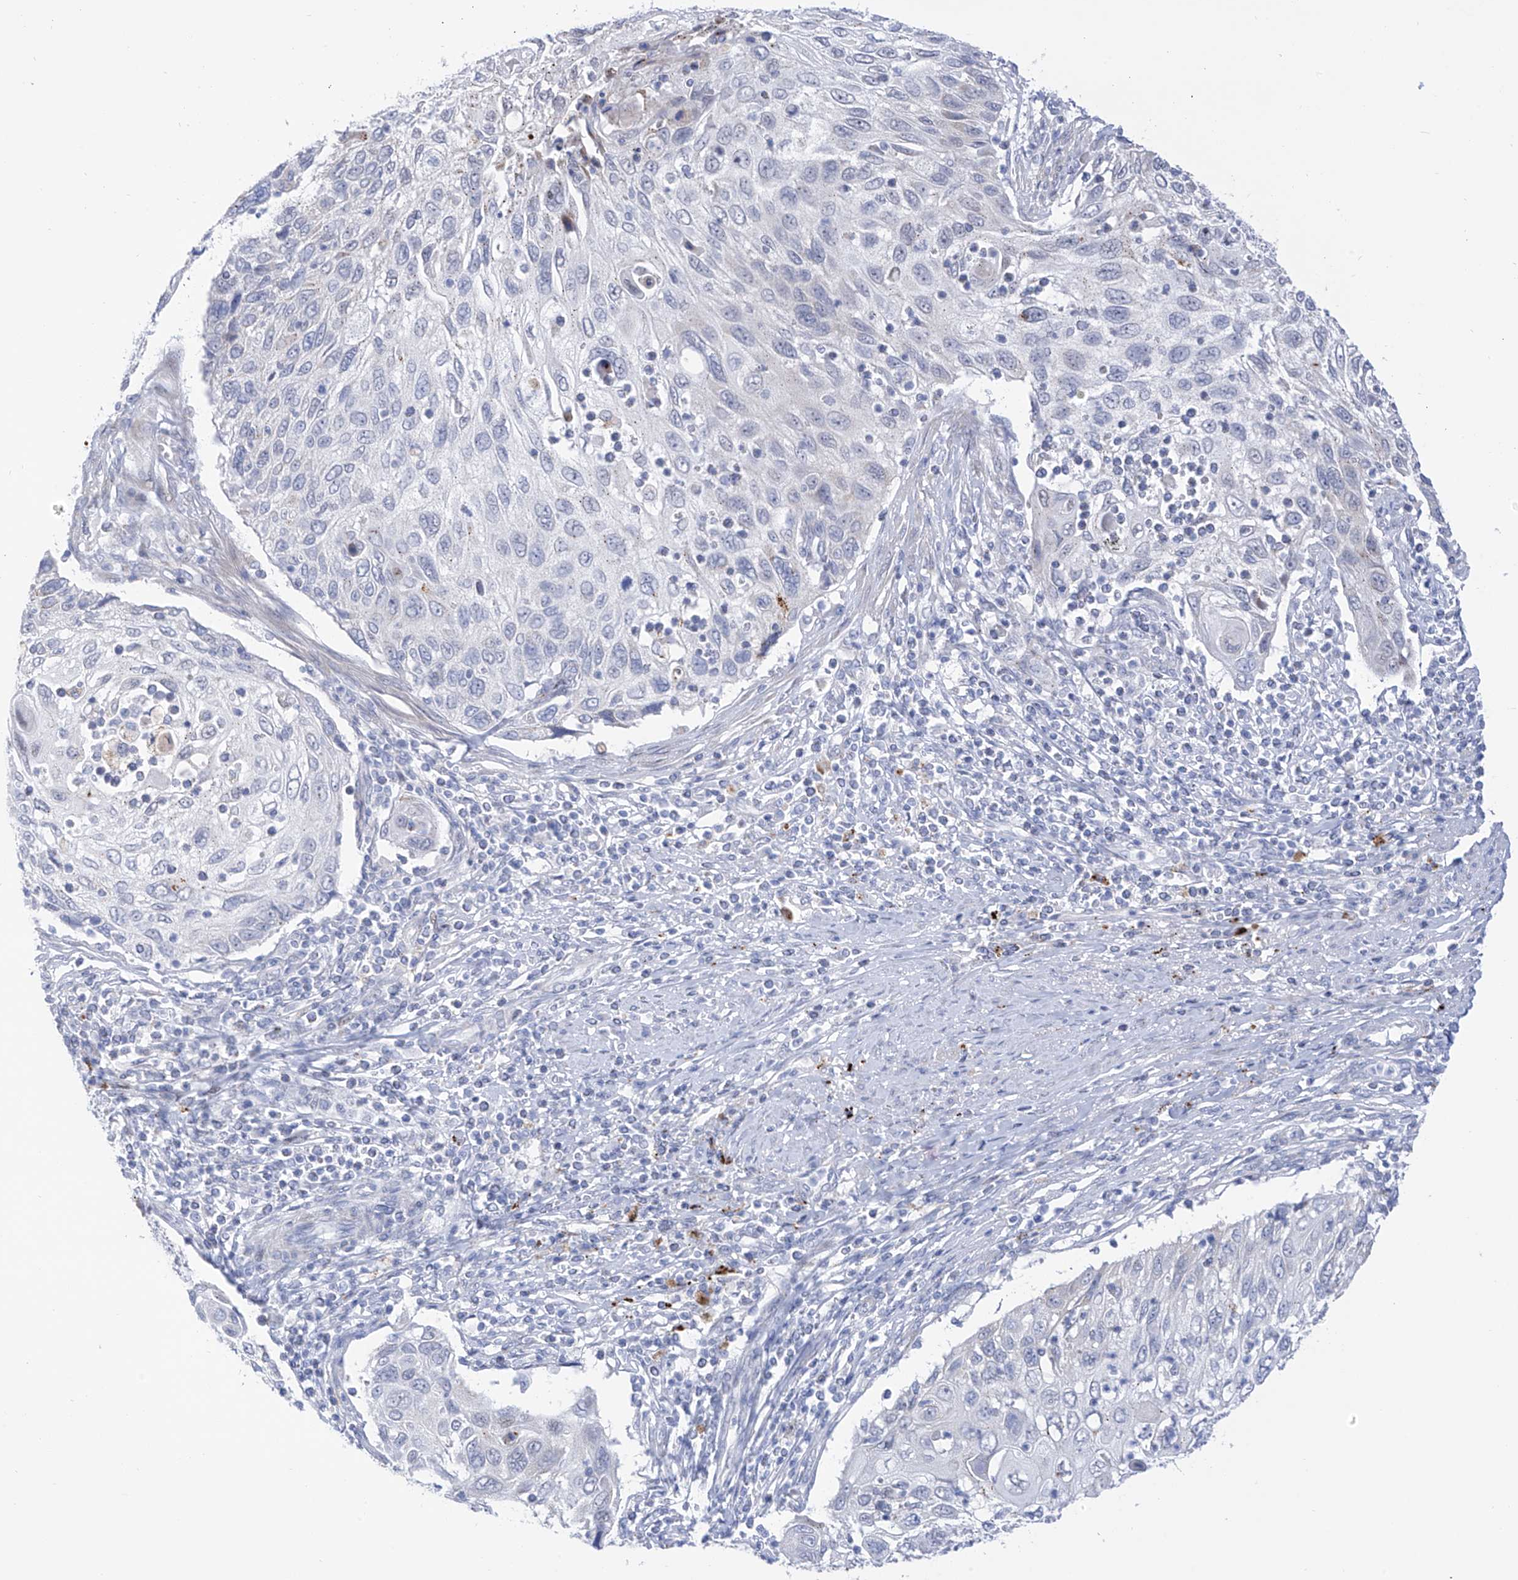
{"staining": {"intensity": "negative", "quantity": "none", "location": "none"}, "tissue": "cervical cancer", "cell_type": "Tumor cells", "image_type": "cancer", "snomed": [{"axis": "morphology", "description": "Squamous cell carcinoma, NOS"}, {"axis": "topography", "description": "Cervix"}], "caption": "Immunohistochemical staining of cervical cancer (squamous cell carcinoma) reveals no significant staining in tumor cells.", "gene": "PSPH", "patient": {"sex": "female", "age": 70}}